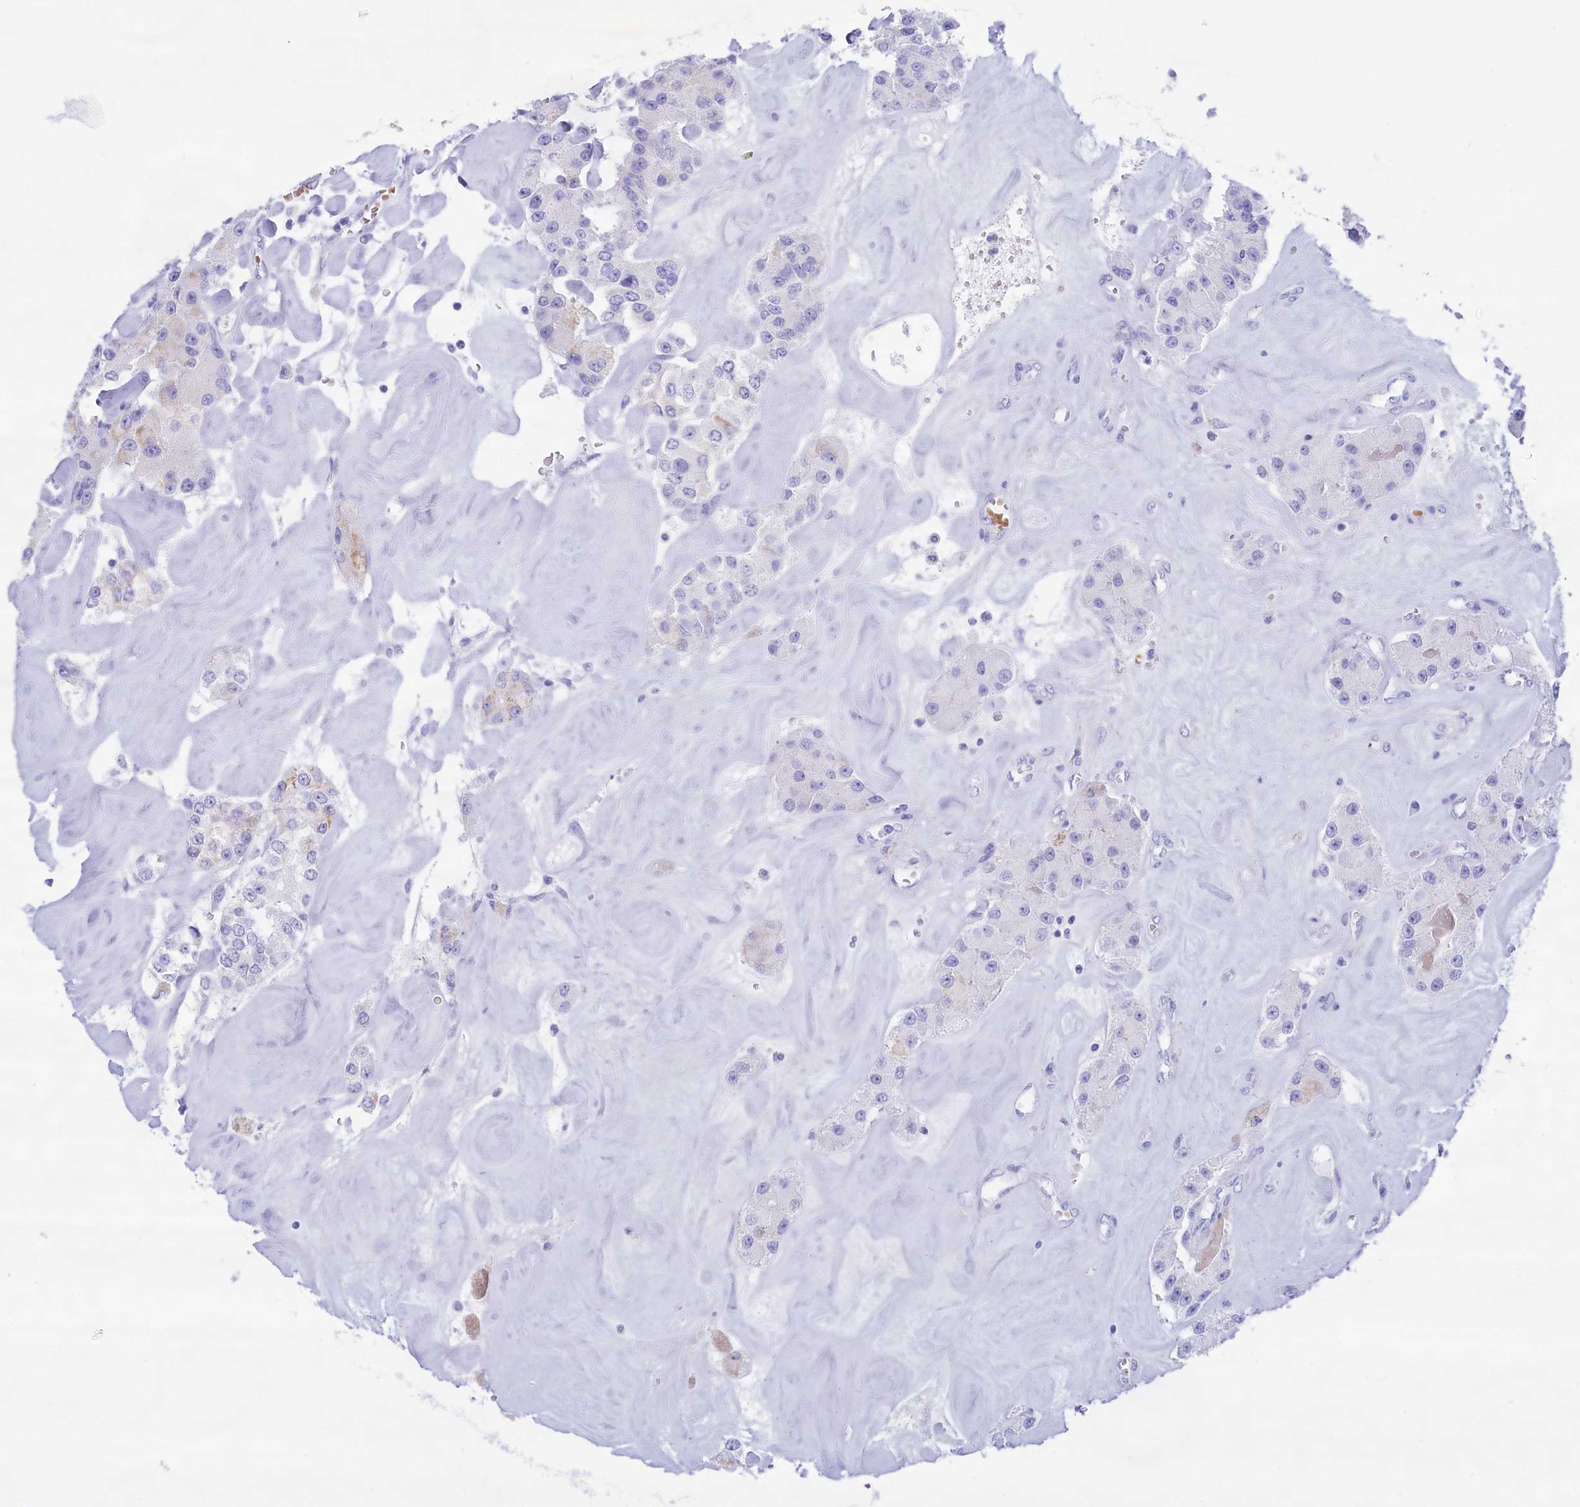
{"staining": {"intensity": "negative", "quantity": "none", "location": "none"}, "tissue": "carcinoid", "cell_type": "Tumor cells", "image_type": "cancer", "snomed": [{"axis": "morphology", "description": "Carcinoid, malignant, NOS"}, {"axis": "topography", "description": "Pancreas"}], "caption": "Tumor cells show no significant protein positivity in carcinoid.", "gene": "GLYATL1", "patient": {"sex": "male", "age": 41}}